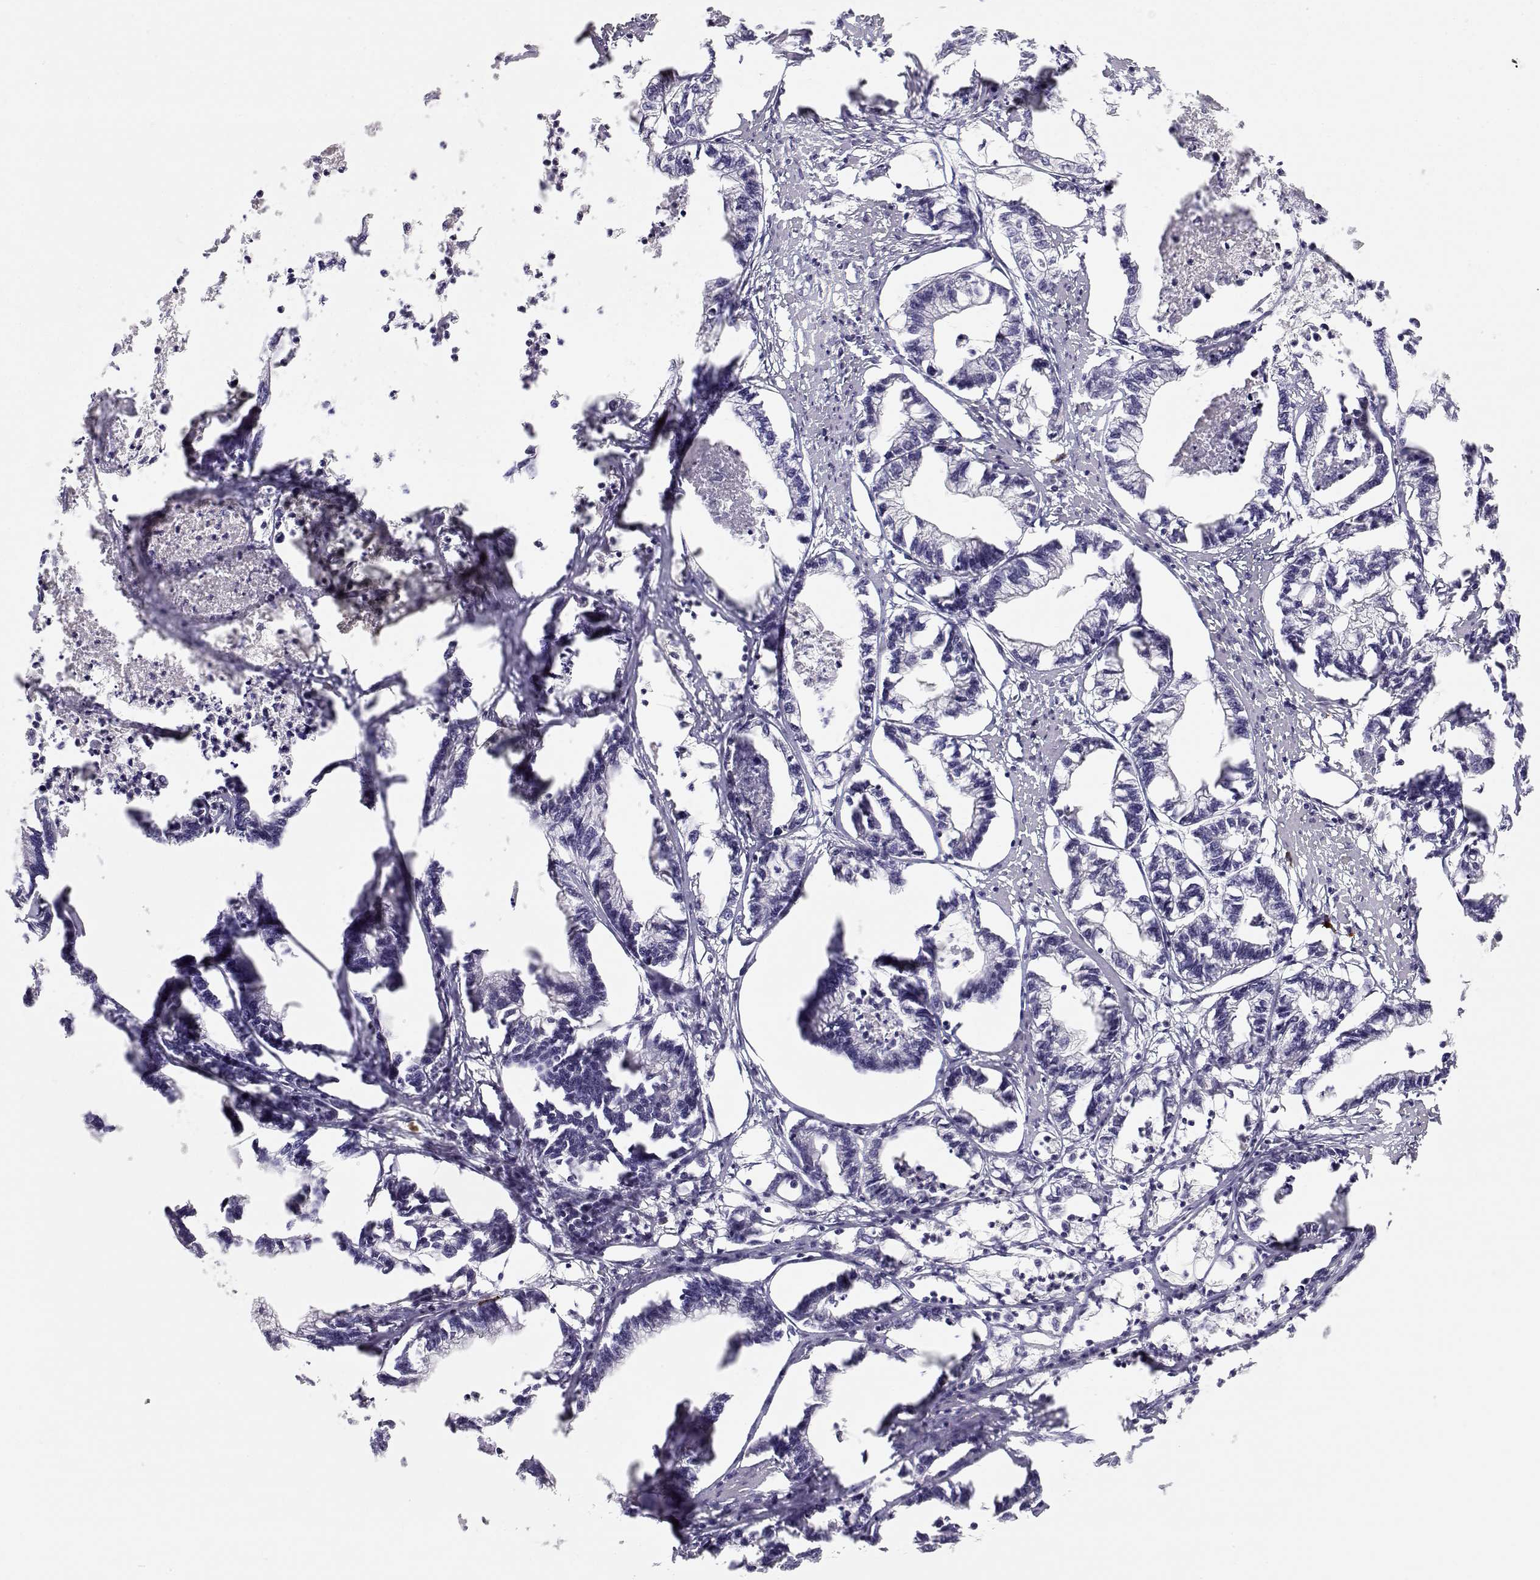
{"staining": {"intensity": "negative", "quantity": "none", "location": "none"}, "tissue": "stomach cancer", "cell_type": "Tumor cells", "image_type": "cancer", "snomed": [{"axis": "morphology", "description": "Adenocarcinoma, NOS"}, {"axis": "topography", "description": "Stomach"}], "caption": "The immunohistochemistry micrograph has no significant expression in tumor cells of adenocarcinoma (stomach) tissue.", "gene": "GPR174", "patient": {"sex": "male", "age": 83}}